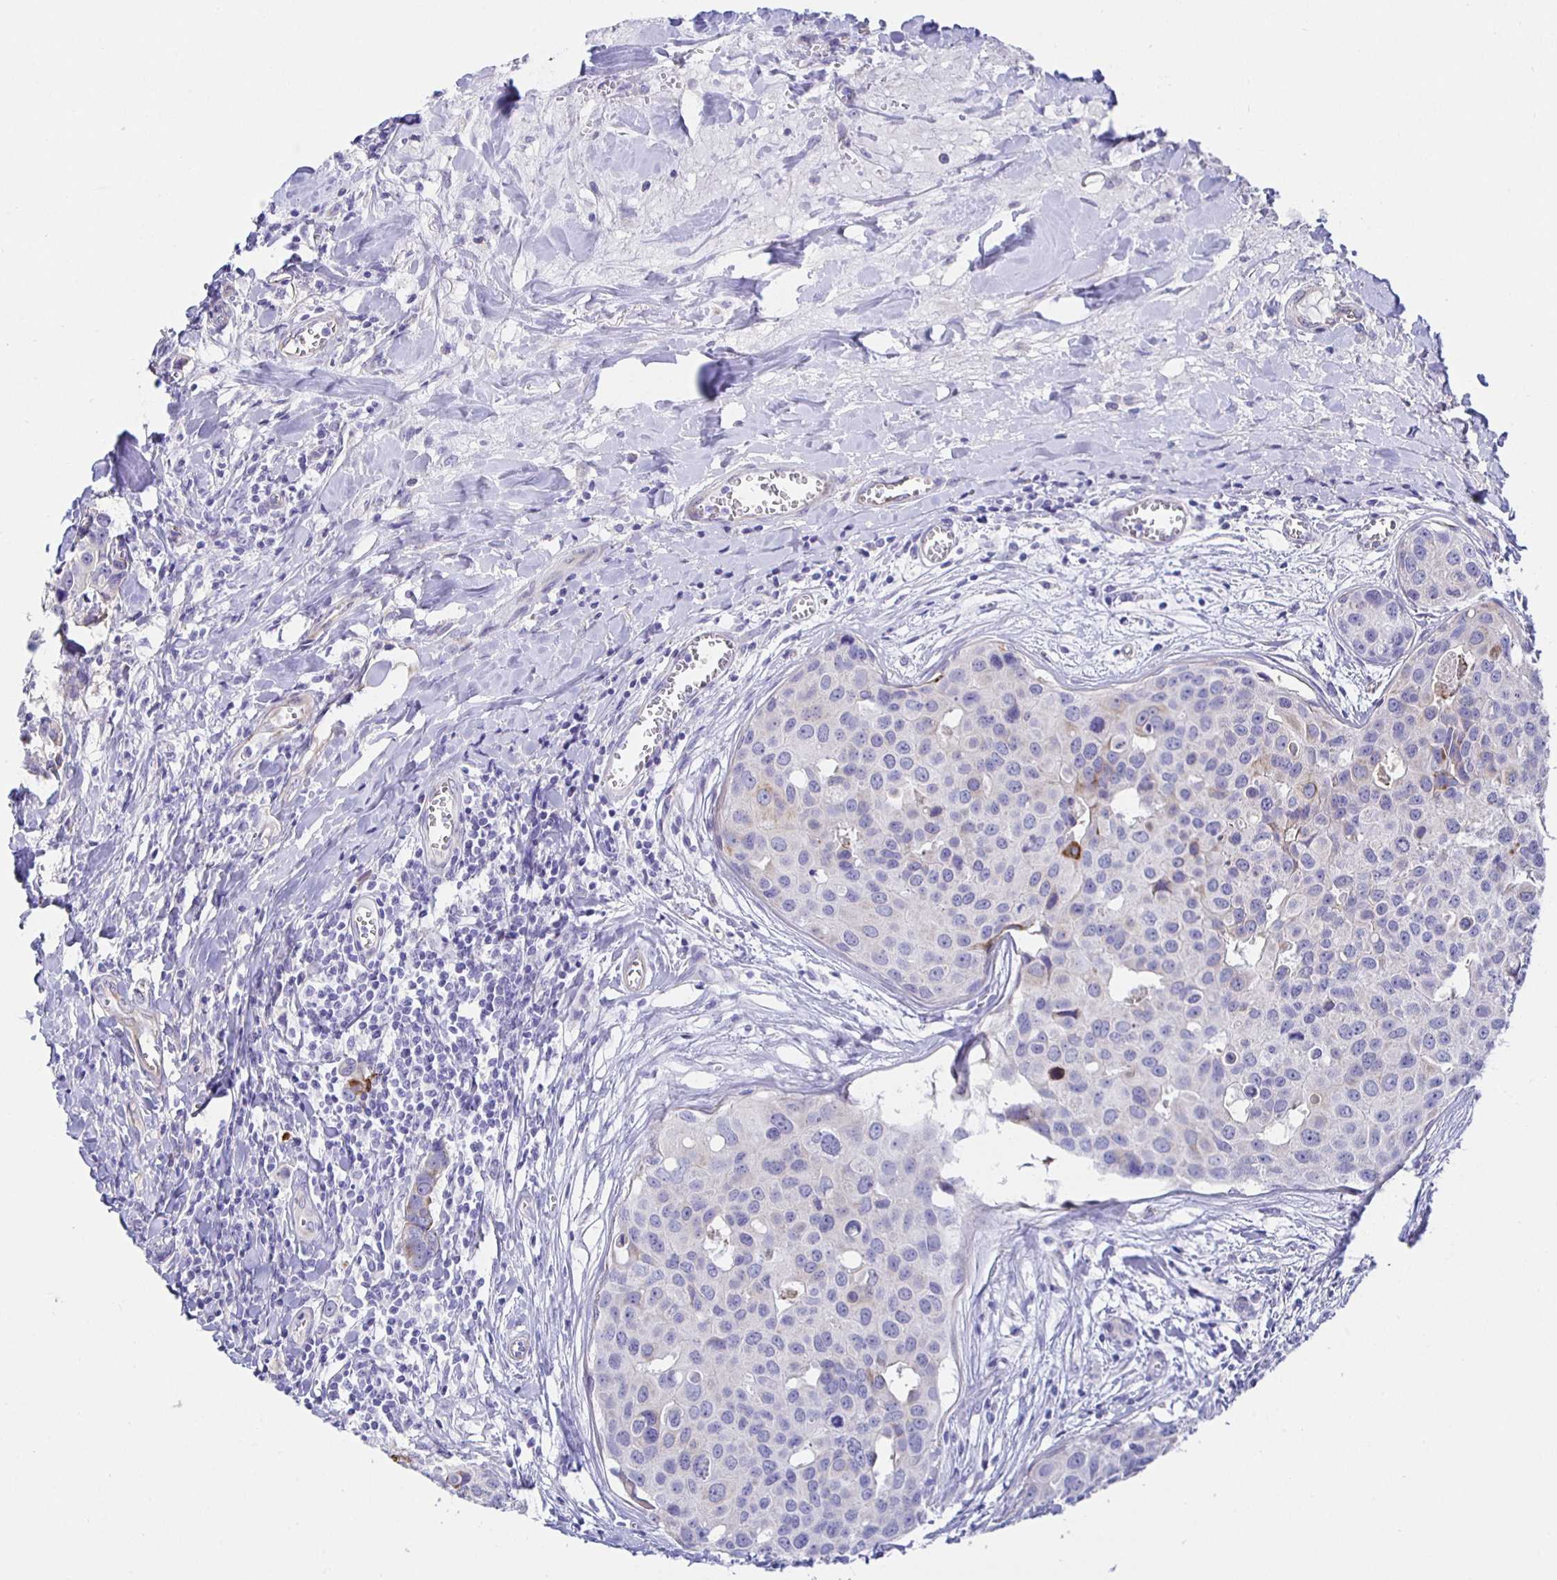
{"staining": {"intensity": "negative", "quantity": "none", "location": "none"}, "tissue": "breast cancer", "cell_type": "Tumor cells", "image_type": "cancer", "snomed": [{"axis": "morphology", "description": "Duct carcinoma"}, {"axis": "topography", "description": "Breast"}], "caption": "Breast intraductal carcinoma stained for a protein using IHC demonstrates no expression tumor cells.", "gene": "HSPA4L", "patient": {"sex": "female", "age": 24}}